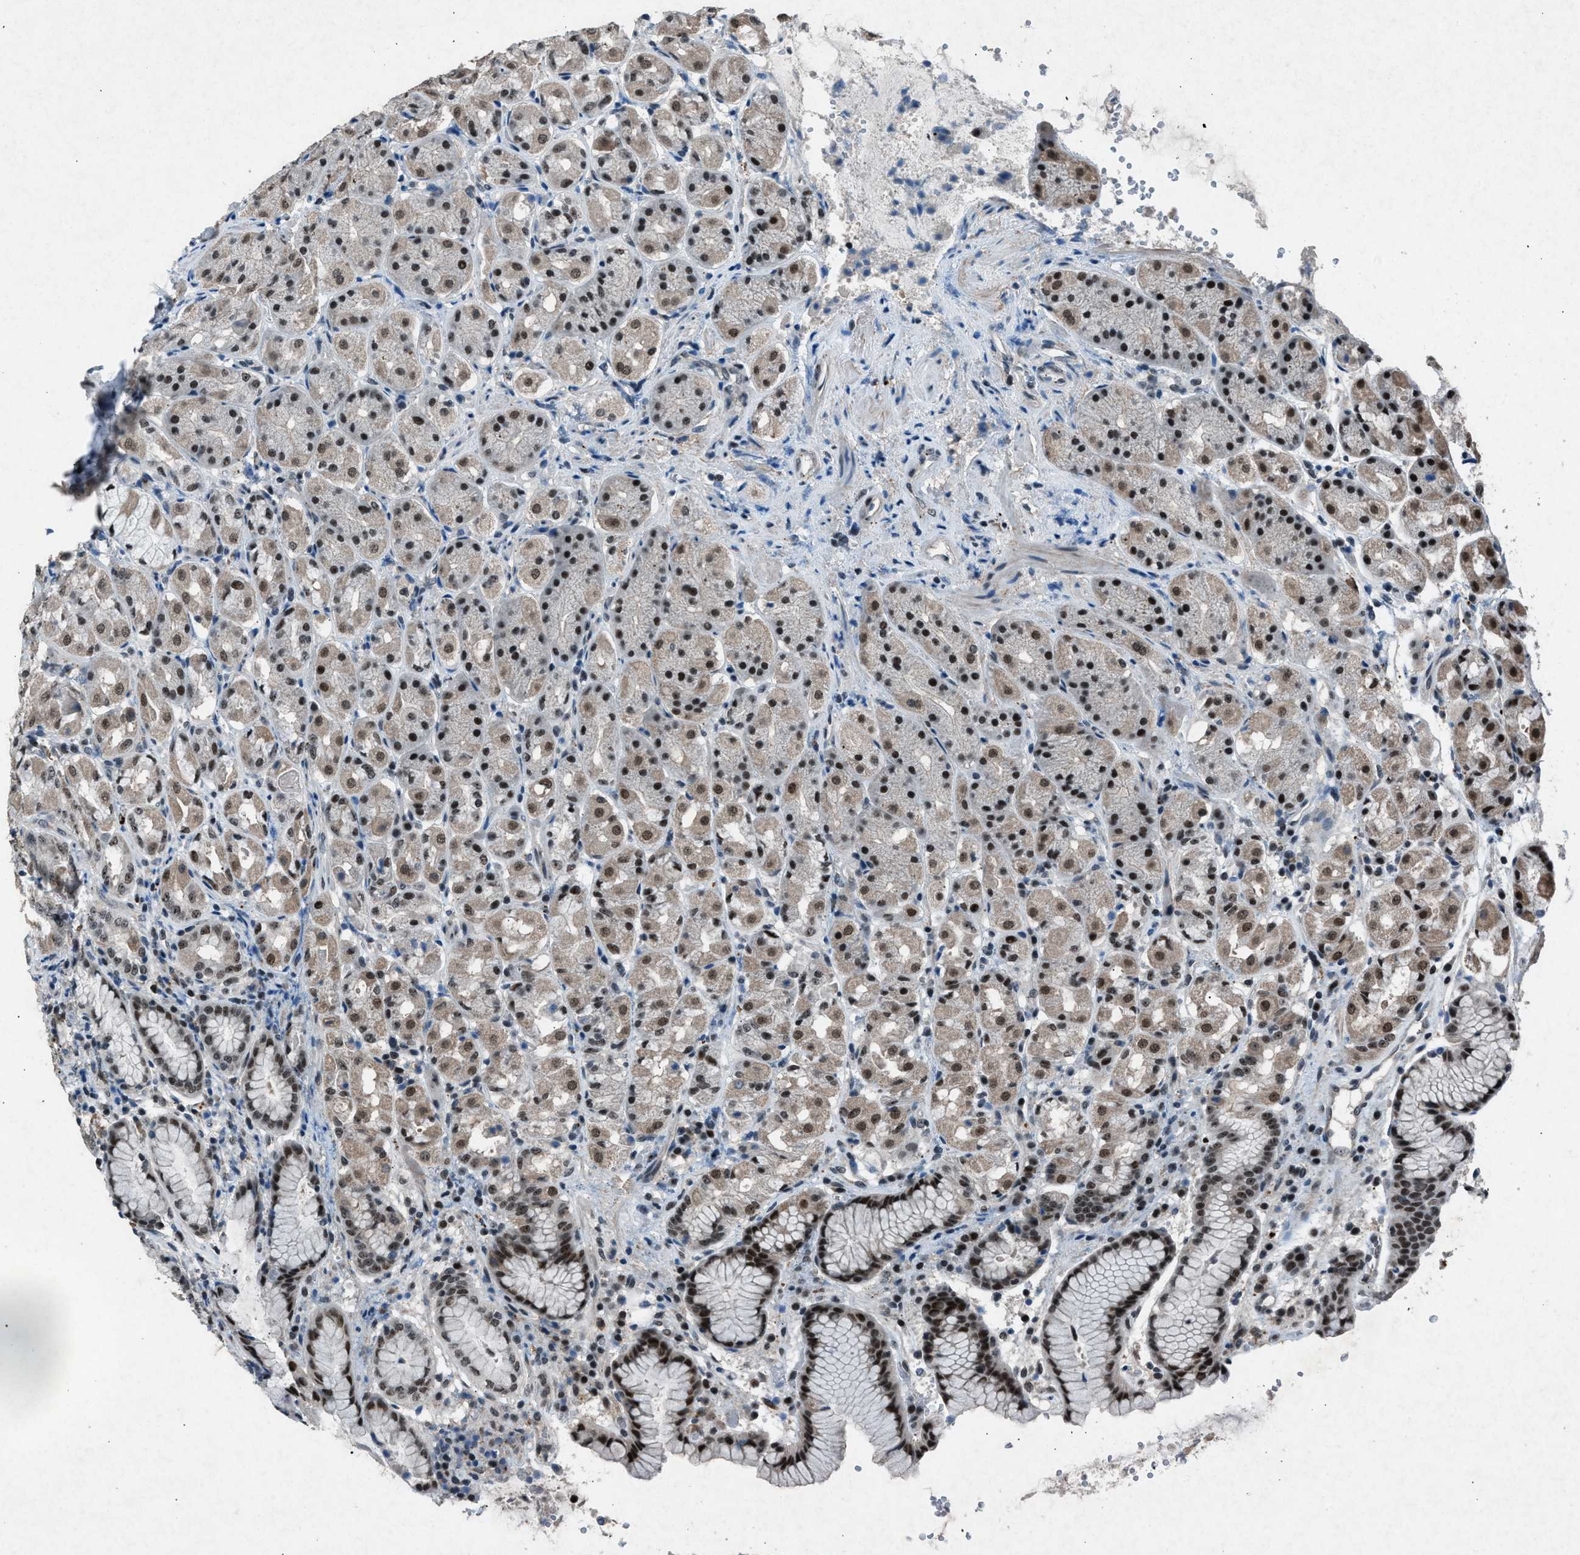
{"staining": {"intensity": "moderate", "quantity": ">75%", "location": "cytoplasmic/membranous,nuclear"}, "tissue": "stomach", "cell_type": "Glandular cells", "image_type": "normal", "snomed": [{"axis": "morphology", "description": "Normal tissue, NOS"}, {"axis": "topography", "description": "Stomach"}, {"axis": "topography", "description": "Stomach, lower"}], "caption": "An immunohistochemistry (IHC) histopathology image of benign tissue is shown. Protein staining in brown labels moderate cytoplasmic/membranous,nuclear positivity in stomach within glandular cells. The staining was performed using DAB, with brown indicating positive protein expression. Nuclei are stained blue with hematoxylin.", "gene": "ADCY1", "patient": {"sex": "female", "age": 56}}